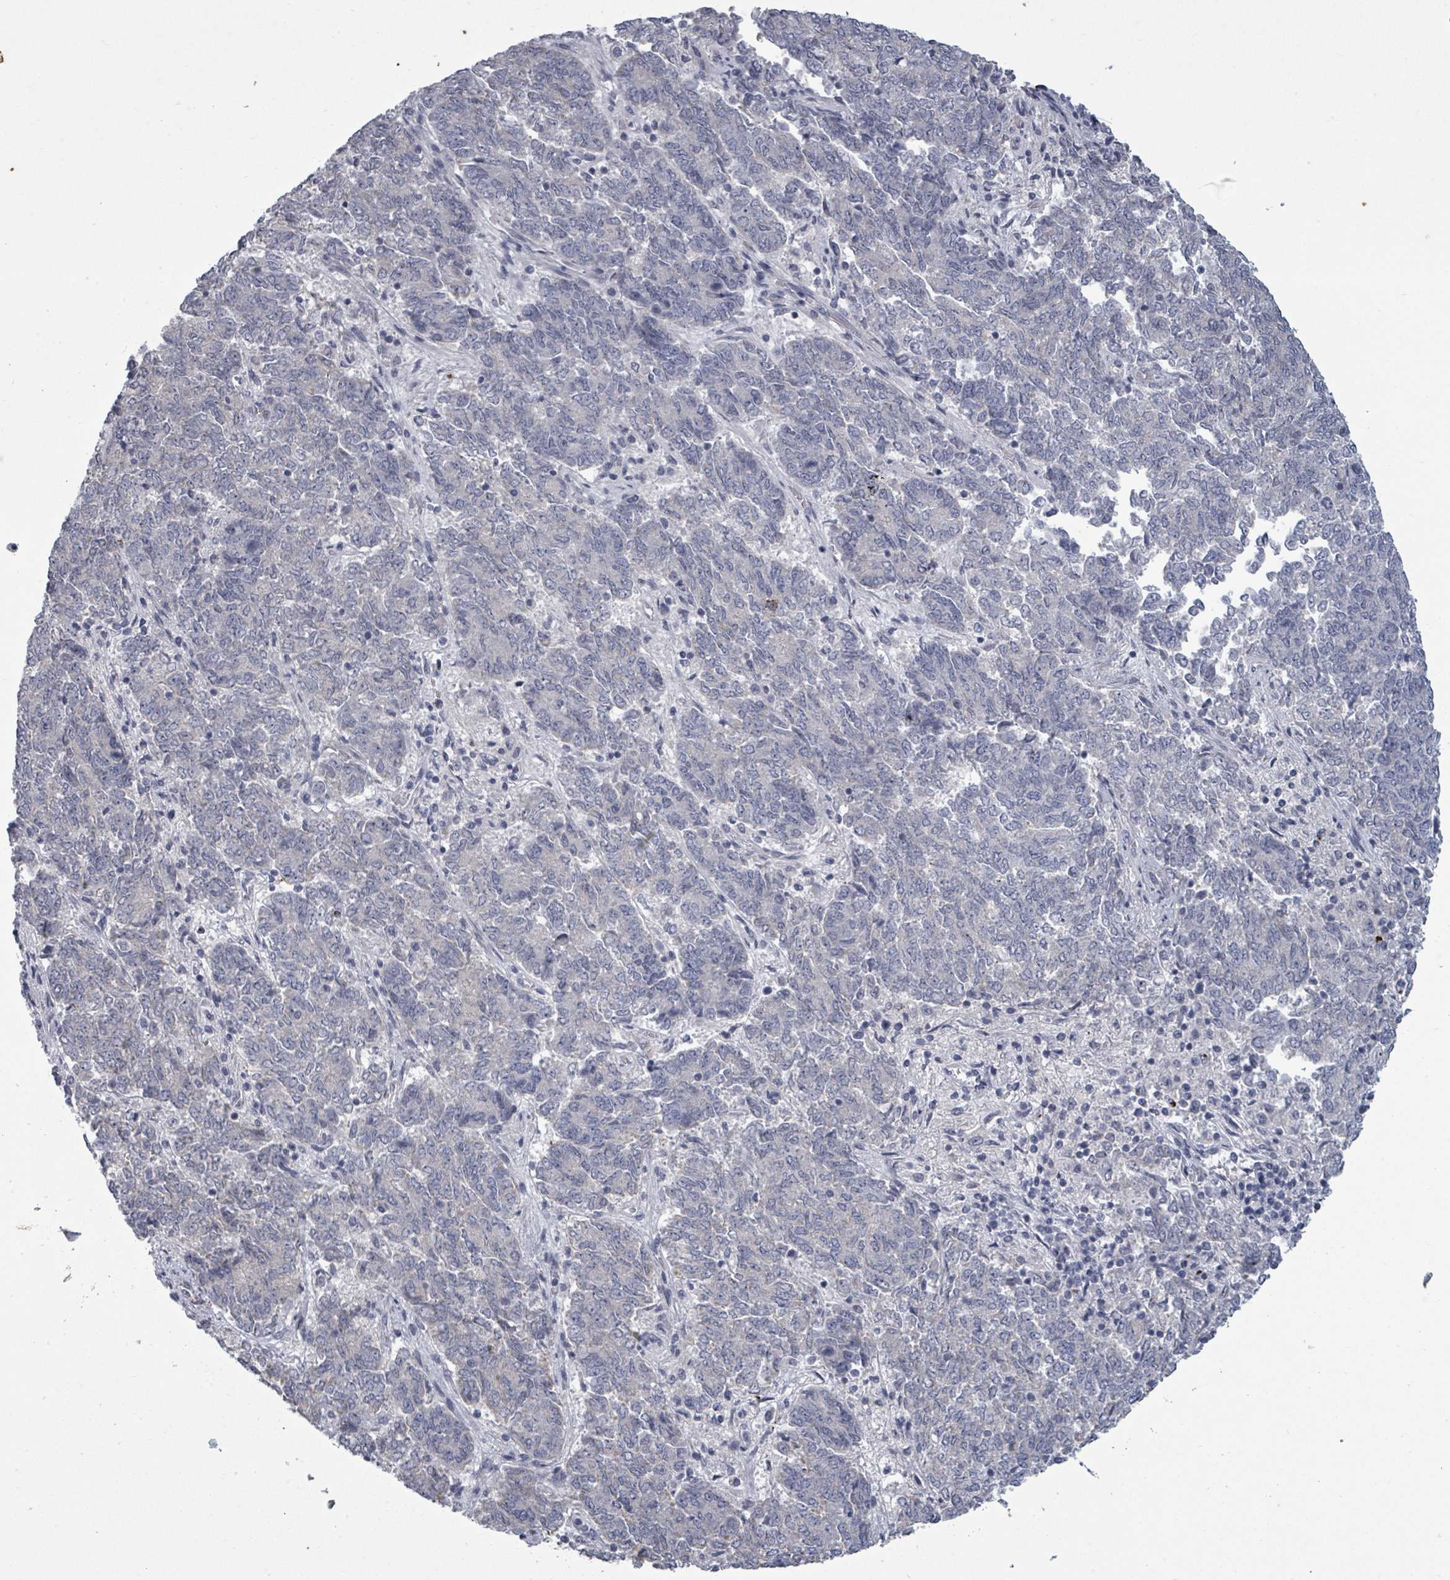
{"staining": {"intensity": "negative", "quantity": "none", "location": "none"}, "tissue": "endometrial cancer", "cell_type": "Tumor cells", "image_type": "cancer", "snomed": [{"axis": "morphology", "description": "Adenocarcinoma, NOS"}, {"axis": "topography", "description": "Endometrium"}], "caption": "Tumor cells show no significant protein staining in endometrial cancer (adenocarcinoma).", "gene": "ASB12", "patient": {"sex": "female", "age": 80}}